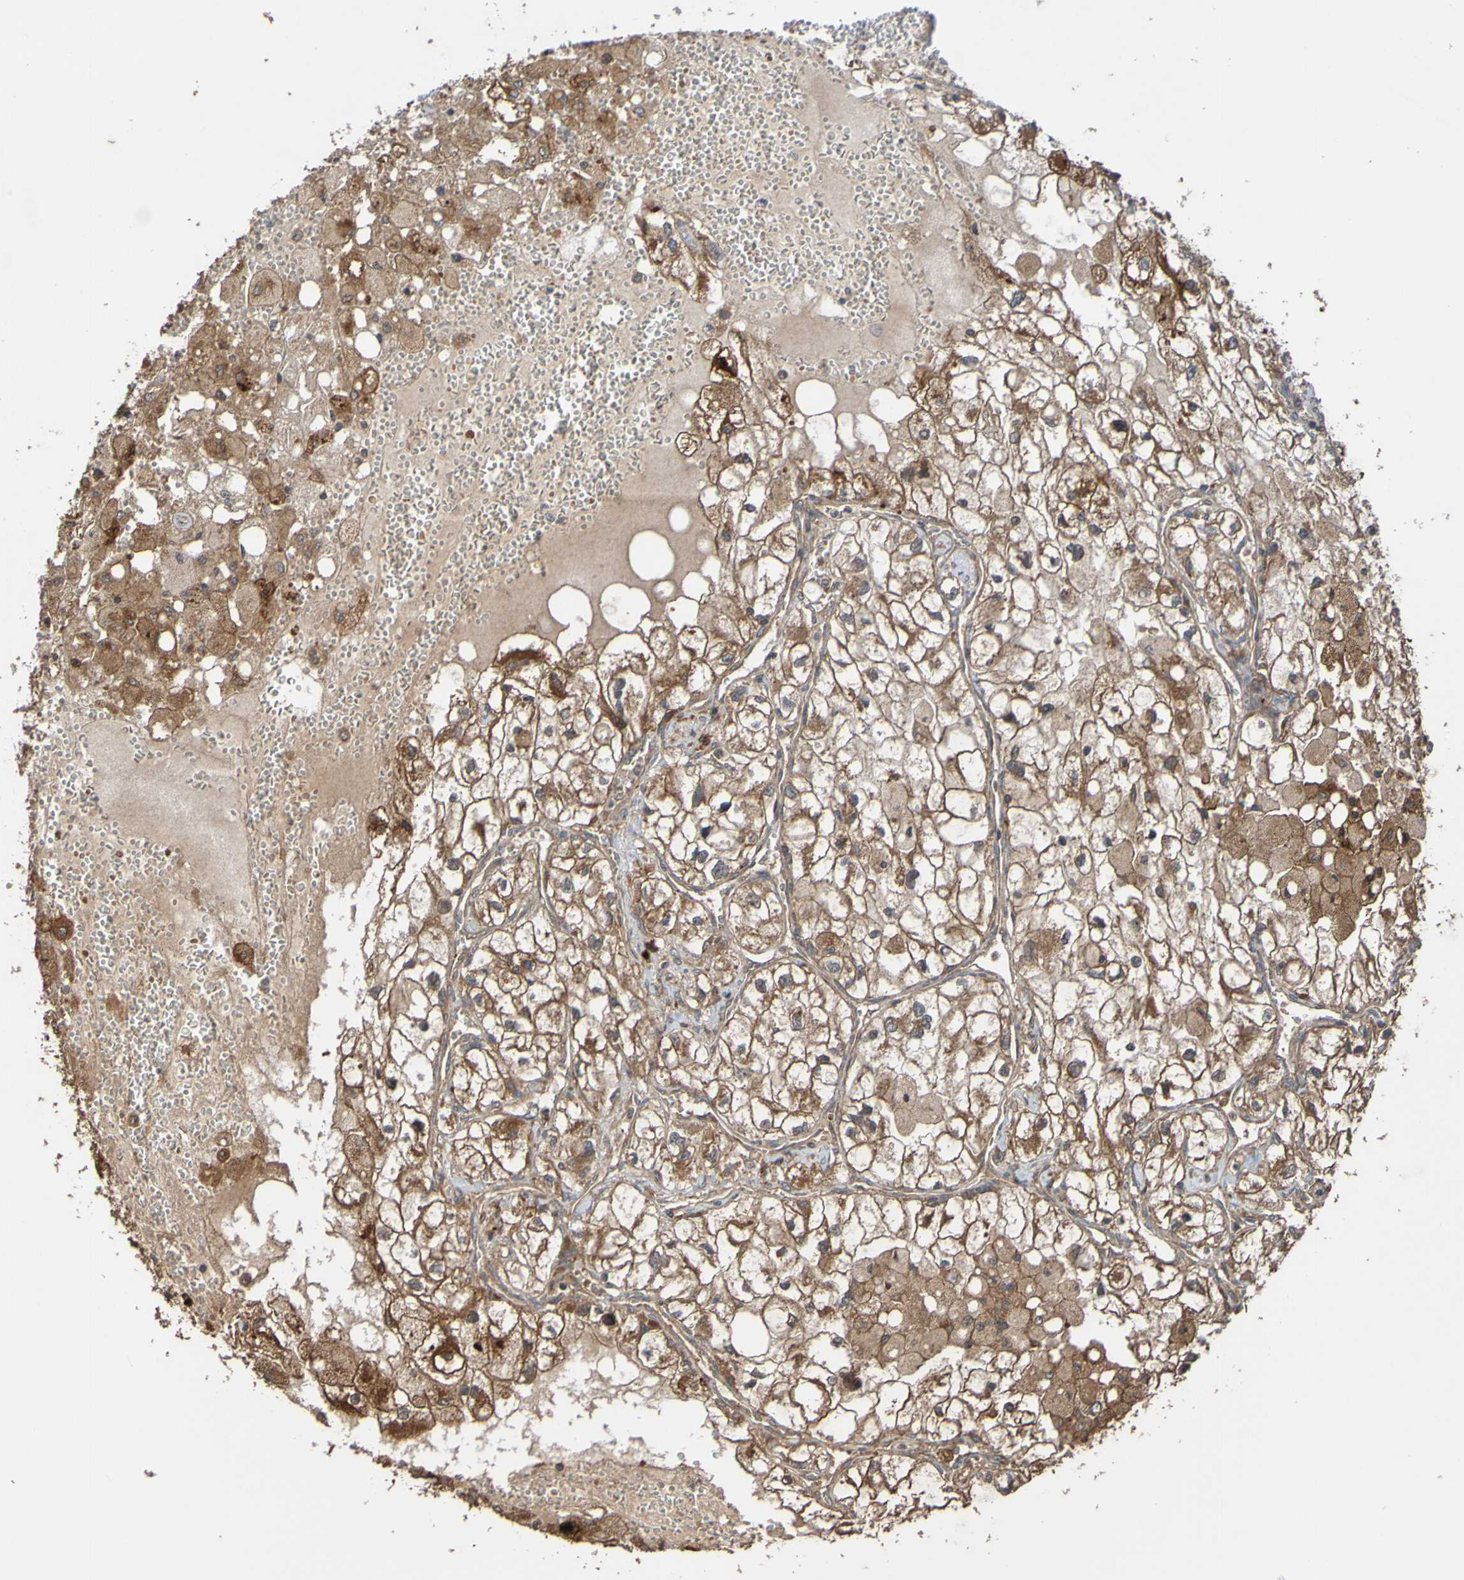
{"staining": {"intensity": "moderate", "quantity": ">75%", "location": "cytoplasmic/membranous"}, "tissue": "renal cancer", "cell_type": "Tumor cells", "image_type": "cancer", "snomed": [{"axis": "morphology", "description": "Adenocarcinoma, NOS"}, {"axis": "topography", "description": "Kidney"}], "caption": "IHC staining of adenocarcinoma (renal), which demonstrates medium levels of moderate cytoplasmic/membranous positivity in approximately >75% of tumor cells indicating moderate cytoplasmic/membranous protein staining. The staining was performed using DAB (3,3'-diaminobenzidine) (brown) for protein detection and nuclei were counterstained in hematoxylin (blue).", "gene": "UCN", "patient": {"sex": "female", "age": 70}}